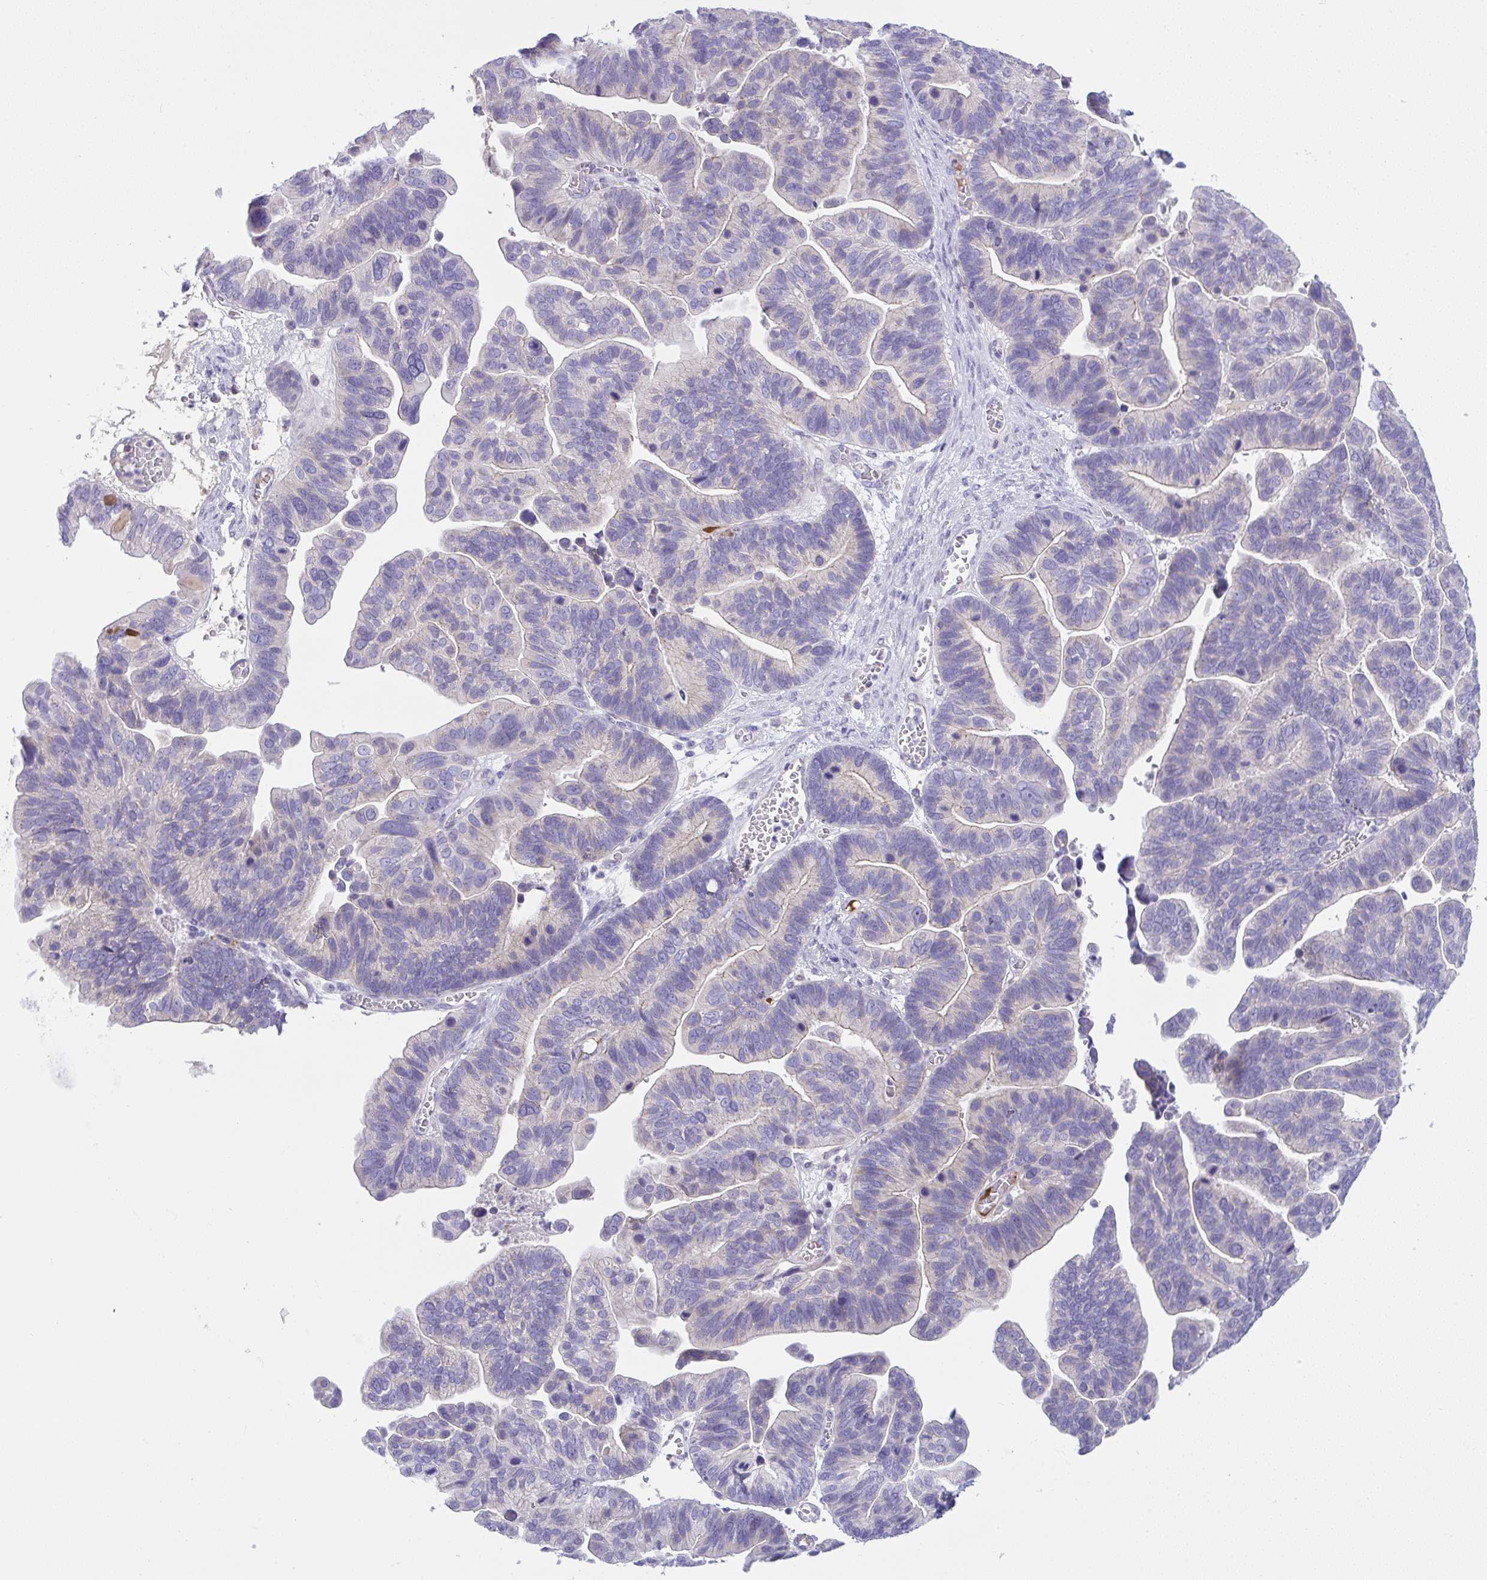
{"staining": {"intensity": "negative", "quantity": "none", "location": "none"}, "tissue": "ovarian cancer", "cell_type": "Tumor cells", "image_type": "cancer", "snomed": [{"axis": "morphology", "description": "Cystadenocarcinoma, serous, NOS"}, {"axis": "topography", "description": "Ovary"}], "caption": "Human serous cystadenocarcinoma (ovarian) stained for a protein using IHC exhibits no staining in tumor cells.", "gene": "PLA2G12B", "patient": {"sex": "female", "age": 56}}